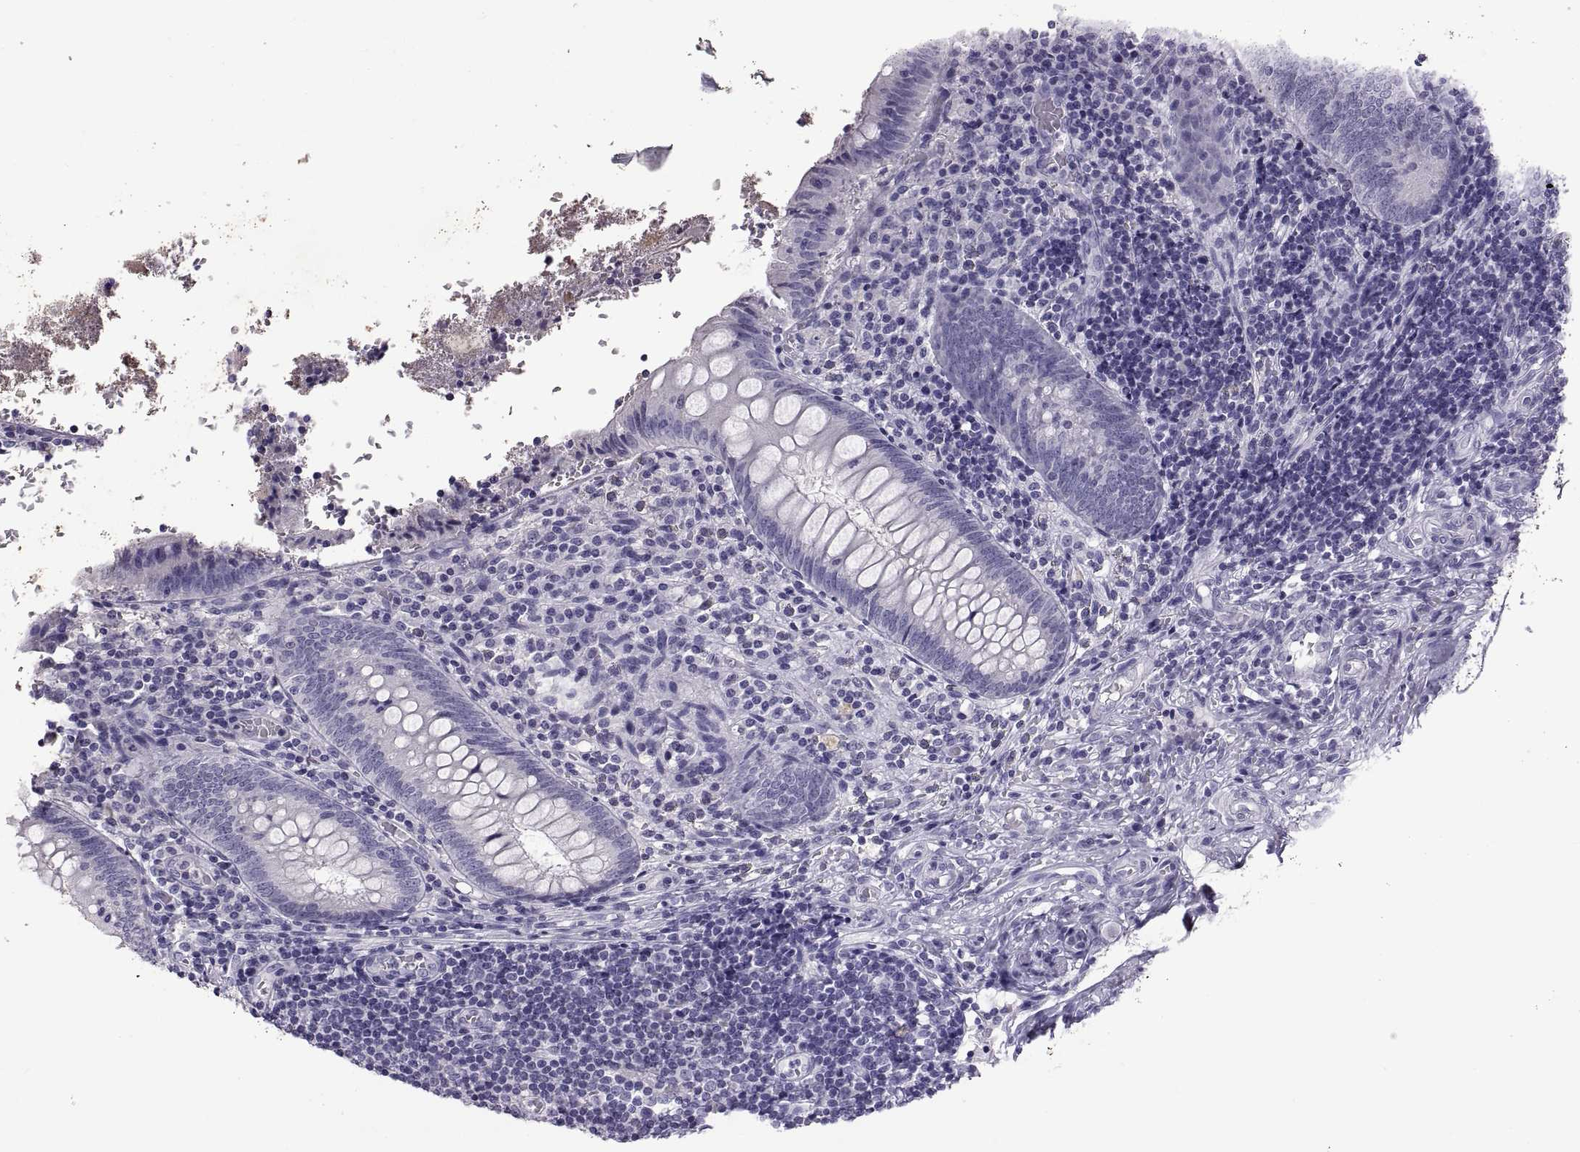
{"staining": {"intensity": "negative", "quantity": "none", "location": "none"}, "tissue": "appendix", "cell_type": "Glandular cells", "image_type": "normal", "snomed": [{"axis": "morphology", "description": "Normal tissue, NOS"}, {"axis": "topography", "description": "Appendix"}], "caption": "IHC image of normal appendix: human appendix stained with DAB shows no significant protein staining in glandular cells.", "gene": "RDM1", "patient": {"sex": "female", "age": 23}}